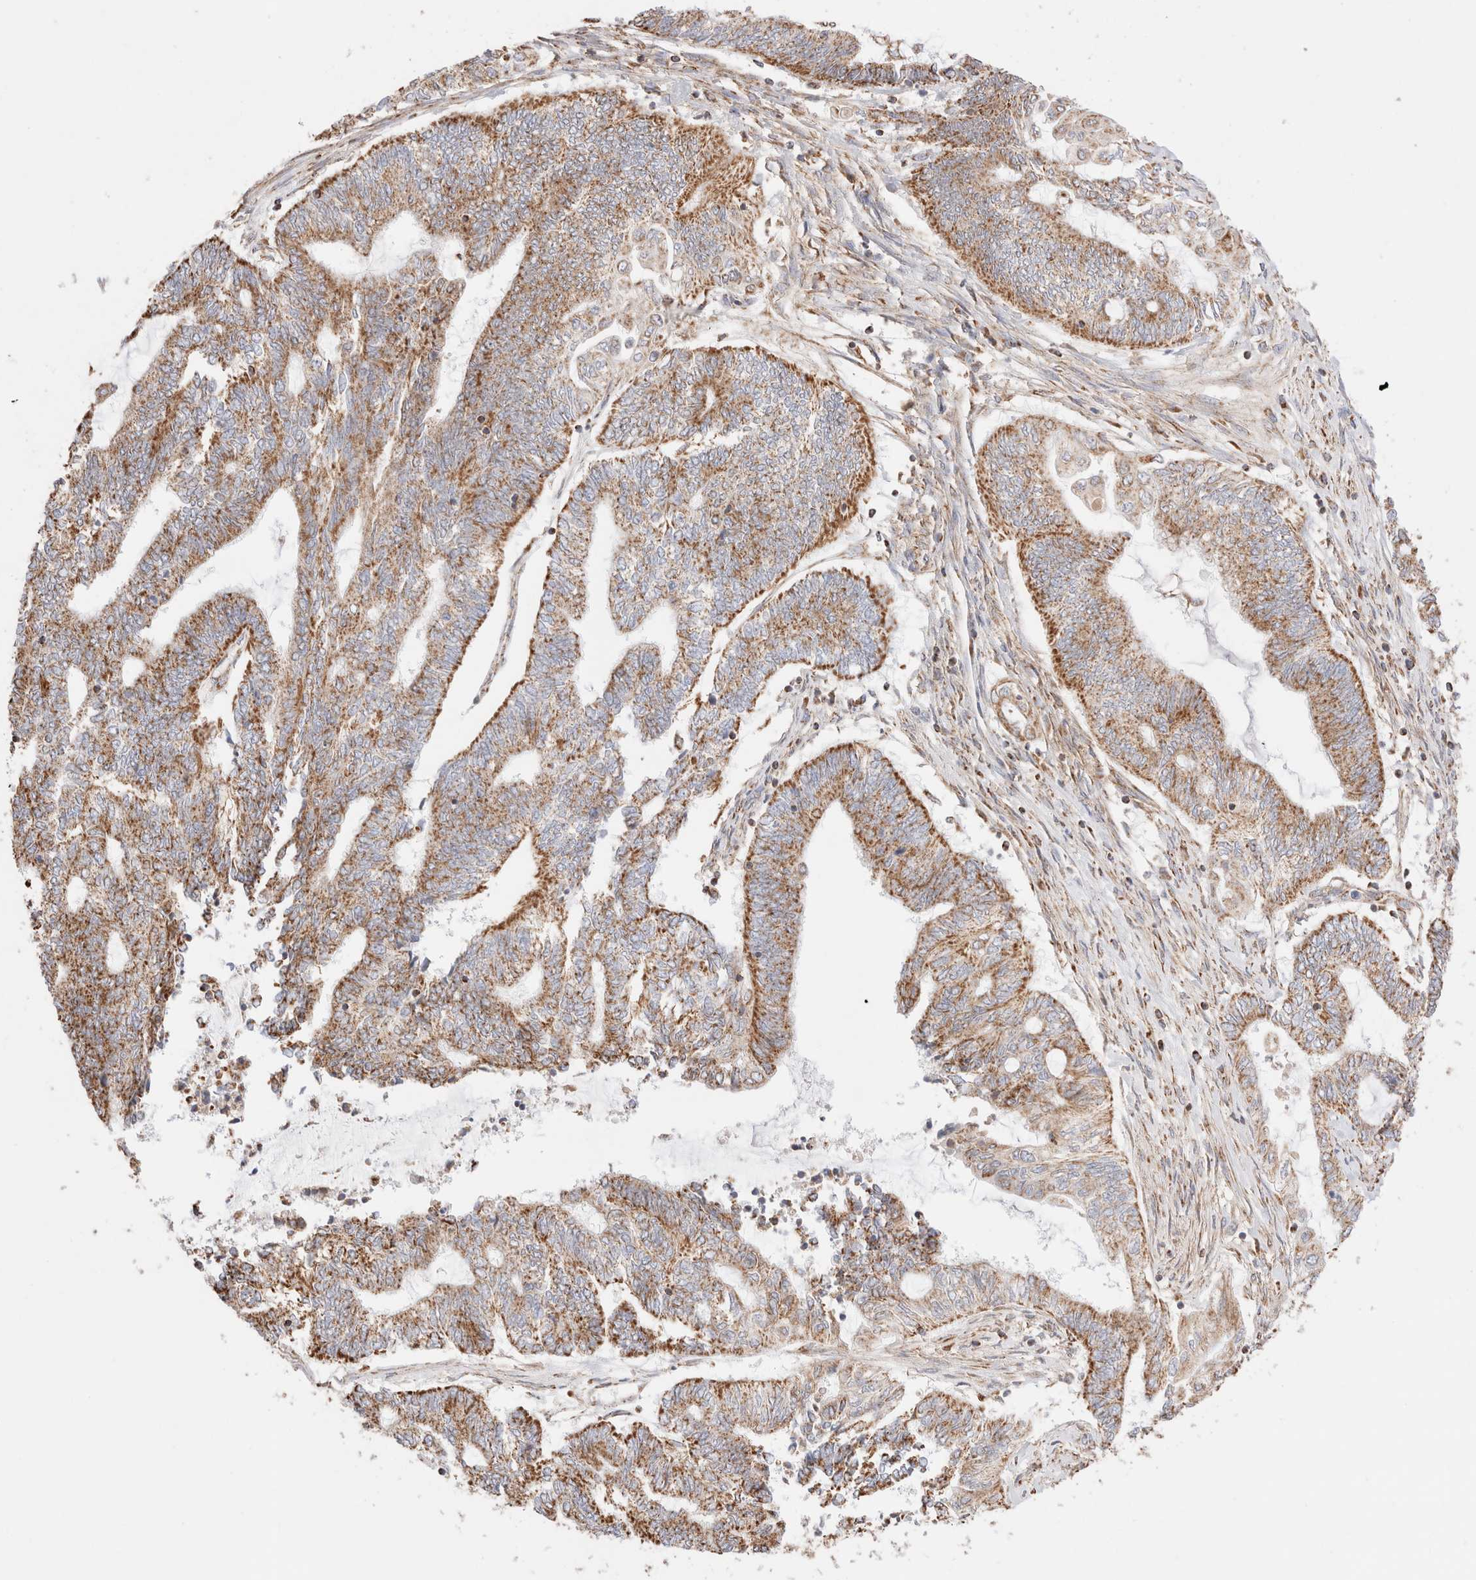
{"staining": {"intensity": "moderate", "quantity": ">75%", "location": "cytoplasmic/membranous"}, "tissue": "endometrial cancer", "cell_type": "Tumor cells", "image_type": "cancer", "snomed": [{"axis": "morphology", "description": "Adenocarcinoma, NOS"}, {"axis": "topography", "description": "Uterus"}, {"axis": "topography", "description": "Endometrium"}], "caption": "Tumor cells demonstrate medium levels of moderate cytoplasmic/membranous positivity in about >75% of cells in human endometrial cancer (adenocarcinoma).", "gene": "TMPPE", "patient": {"sex": "female", "age": 70}}